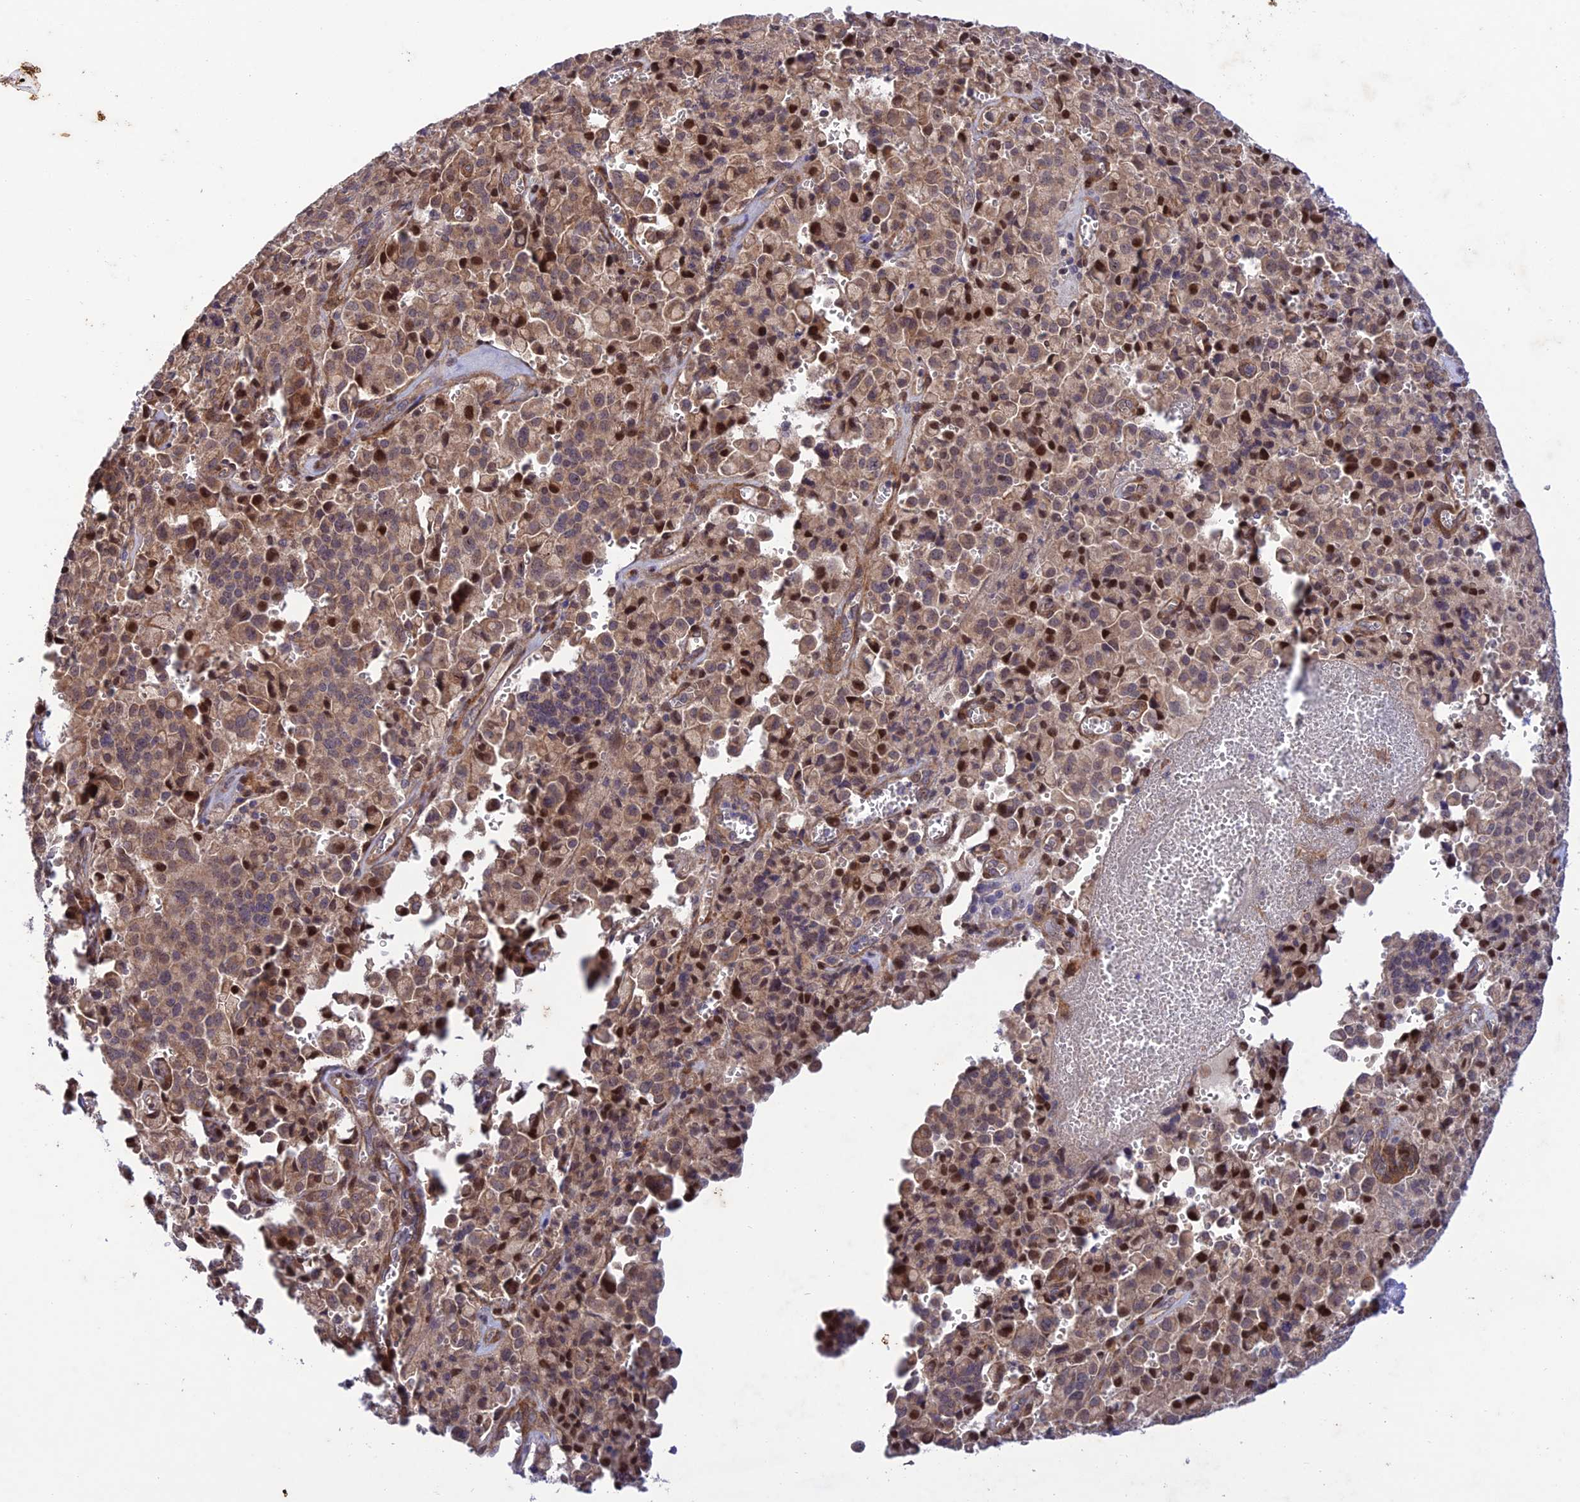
{"staining": {"intensity": "moderate", "quantity": ">75%", "location": "cytoplasmic/membranous,nuclear"}, "tissue": "pancreatic cancer", "cell_type": "Tumor cells", "image_type": "cancer", "snomed": [{"axis": "morphology", "description": "Adenocarcinoma, NOS"}, {"axis": "topography", "description": "Pancreas"}], "caption": "The immunohistochemical stain highlights moderate cytoplasmic/membranous and nuclear expression in tumor cells of adenocarcinoma (pancreatic) tissue.", "gene": "PLEKHG2", "patient": {"sex": "male", "age": 65}}